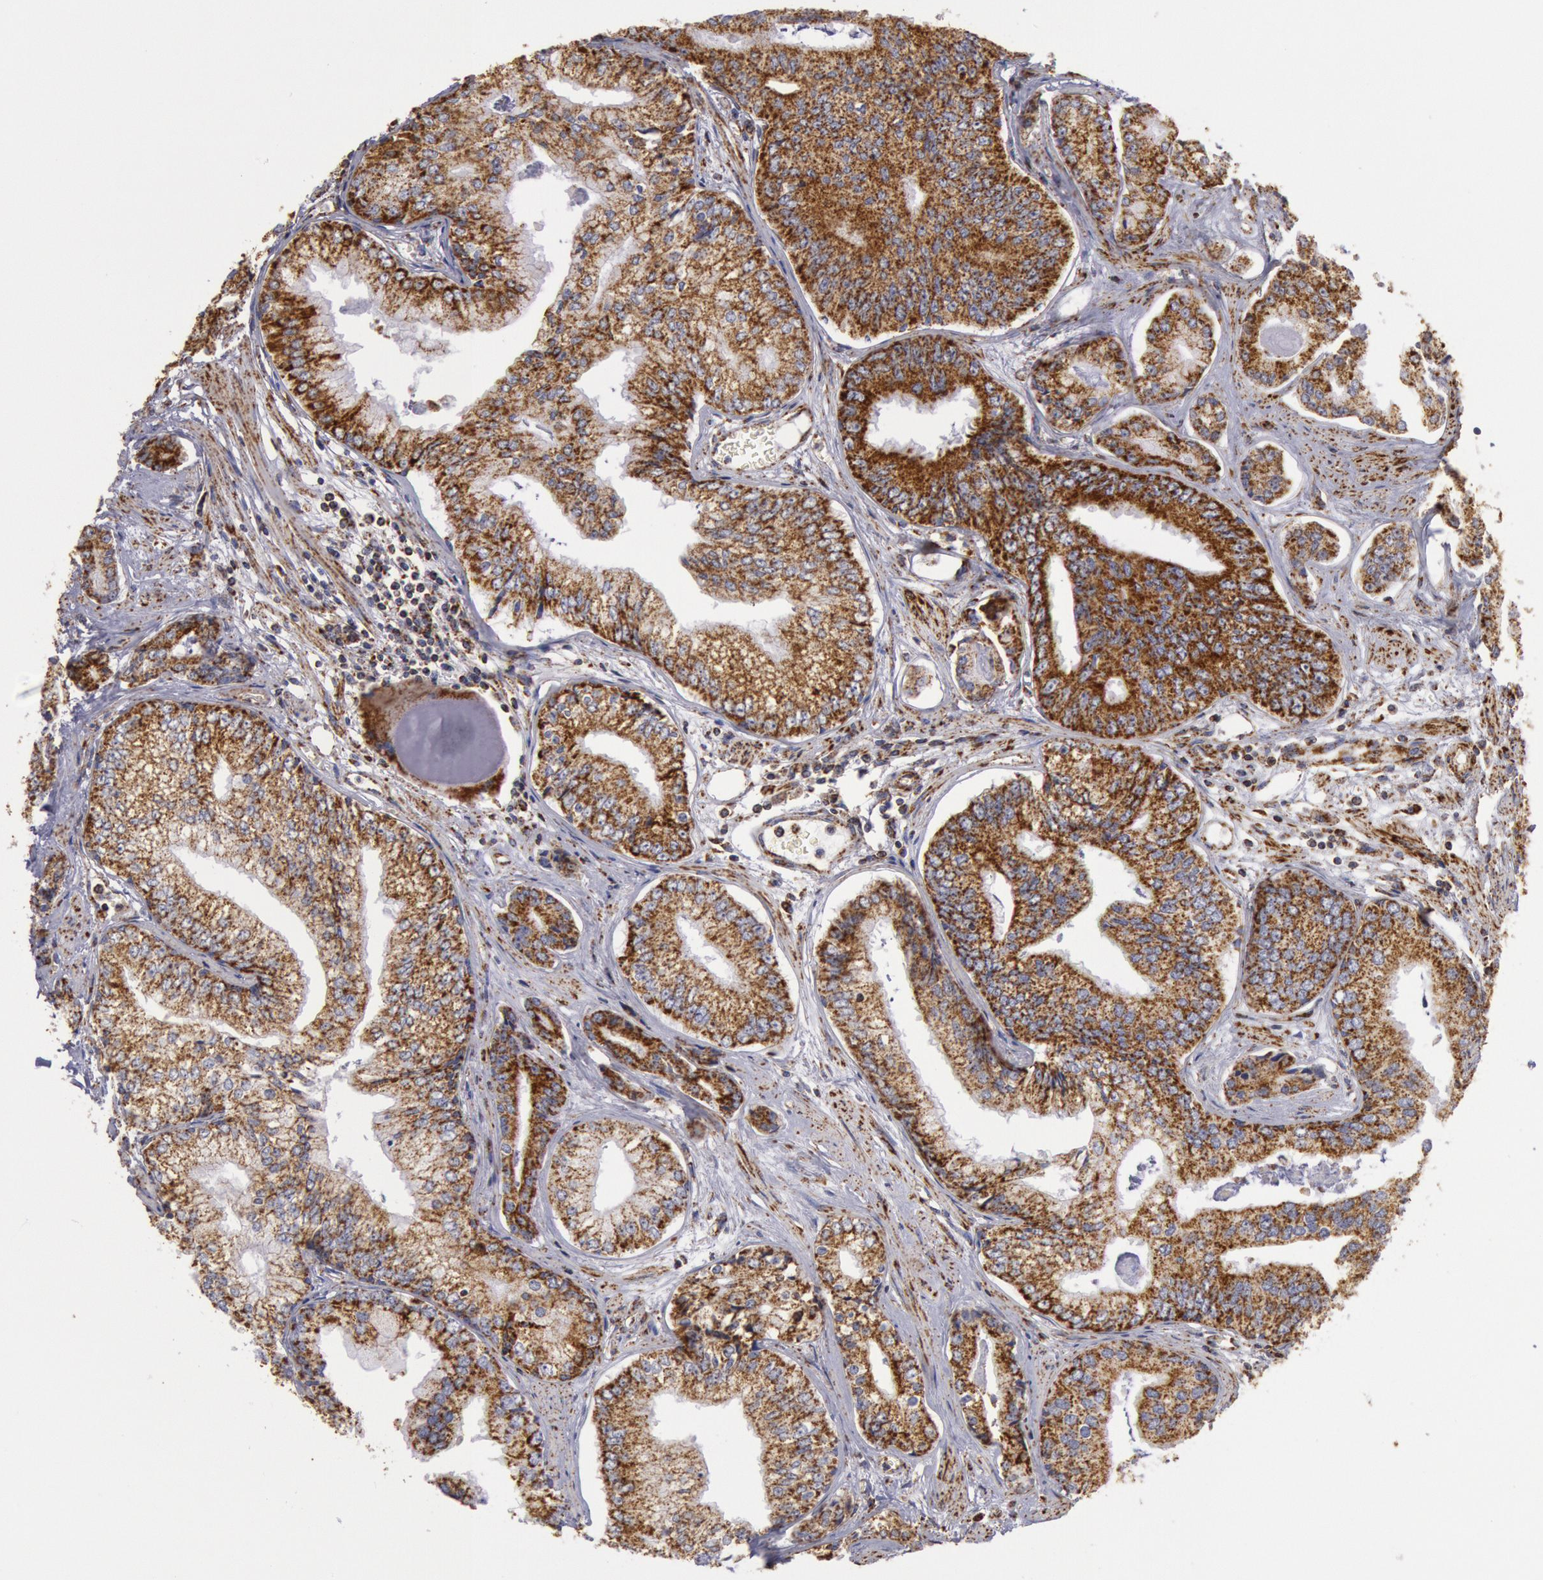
{"staining": {"intensity": "strong", "quantity": ">75%", "location": "cytoplasmic/membranous"}, "tissue": "prostate cancer", "cell_type": "Tumor cells", "image_type": "cancer", "snomed": [{"axis": "morphology", "description": "Adenocarcinoma, High grade"}, {"axis": "topography", "description": "Prostate"}], "caption": "Protein staining by immunohistochemistry reveals strong cytoplasmic/membranous expression in approximately >75% of tumor cells in prostate high-grade adenocarcinoma. The staining is performed using DAB (3,3'-diaminobenzidine) brown chromogen to label protein expression. The nuclei are counter-stained blue using hematoxylin.", "gene": "CYC1", "patient": {"sex": "male", "age": 56}}